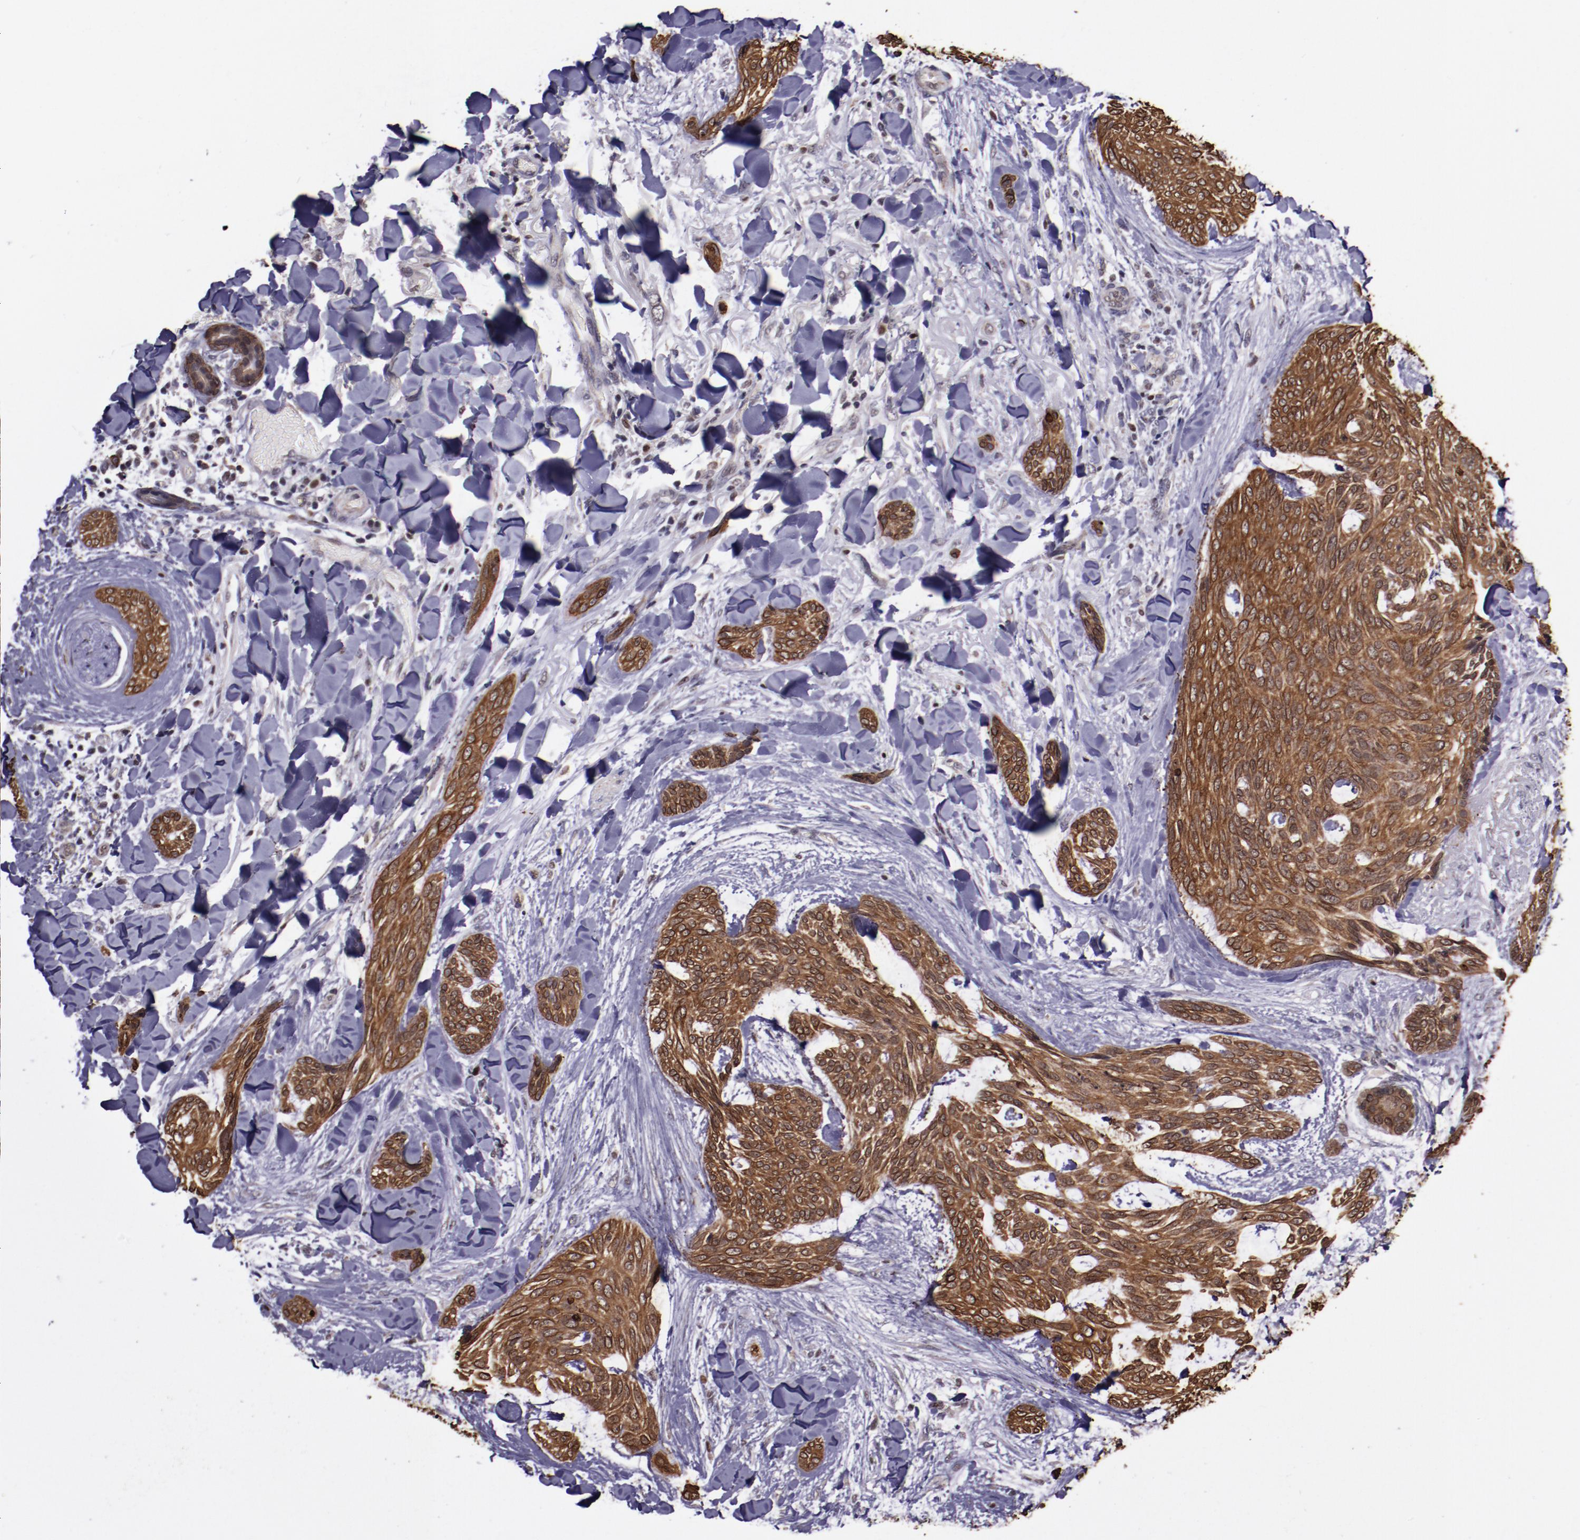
{"staining": {"intensity": "strong", "quantity": ">75%", "location": "cytoplasmic/membranous"}, "tissue": "skin cancer", "cell_type": "Tumor cells", "image_type": "cancer", "snomed": [{"axis": "morphology", "description": "Normal tissue, NOS"}, {"axis": "morphology", "description": "Basal cell carcinoma"}, {"axis": "topography", "description": "Skin"}], "caption": "Human skin cancer stained with a brown dye reveals strong cytoplasmic/membranous positive staining in about >75% of tumor cells.", "gene": "ELF1", "patient": {"sex": "female", "age": 71}}